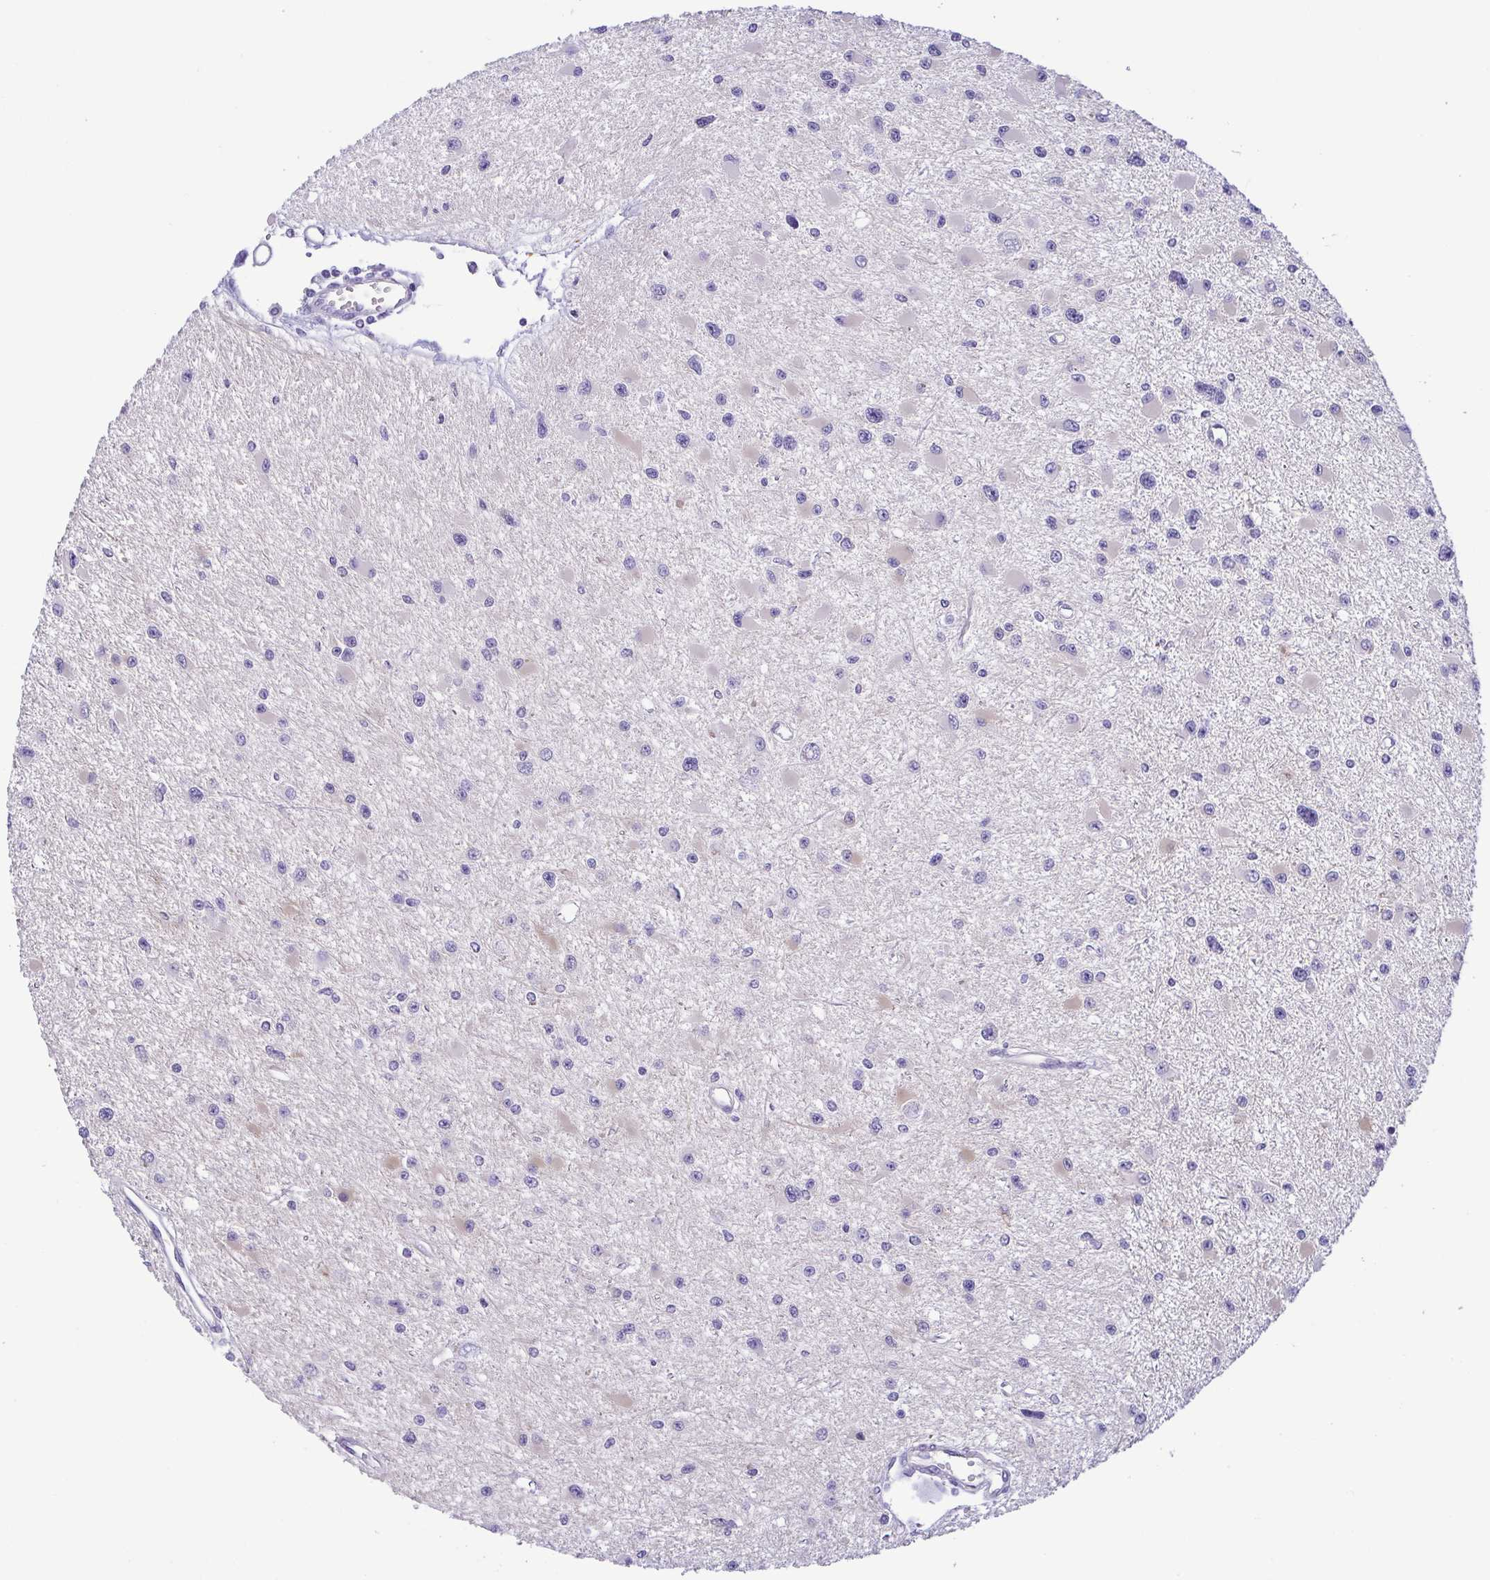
{"staining": {"intensity": "negative", "quantity": "none", "location": "none"}, "tissue": "glioma", "cell_type": "Tumor cells", "image_type": "cancer", "snomed": [{"axis": "morphology", "description": "Glioma, malignant, High grade"}, {"axis": "topography", "description": "Brain"}], "caption": "High magnification brightfield microscopy of high-grade glioma (malignant) stained with DAB (brown) and counterstained with hematoxylin (blue): tumor cells show no significant staining. (Stains: DAB IHC with hematoxylin counter stain, Microscopy: brightfield microscopy at high magnification).", "gene": "EPB42", "patient": {"sex": "male", "age": 54}}